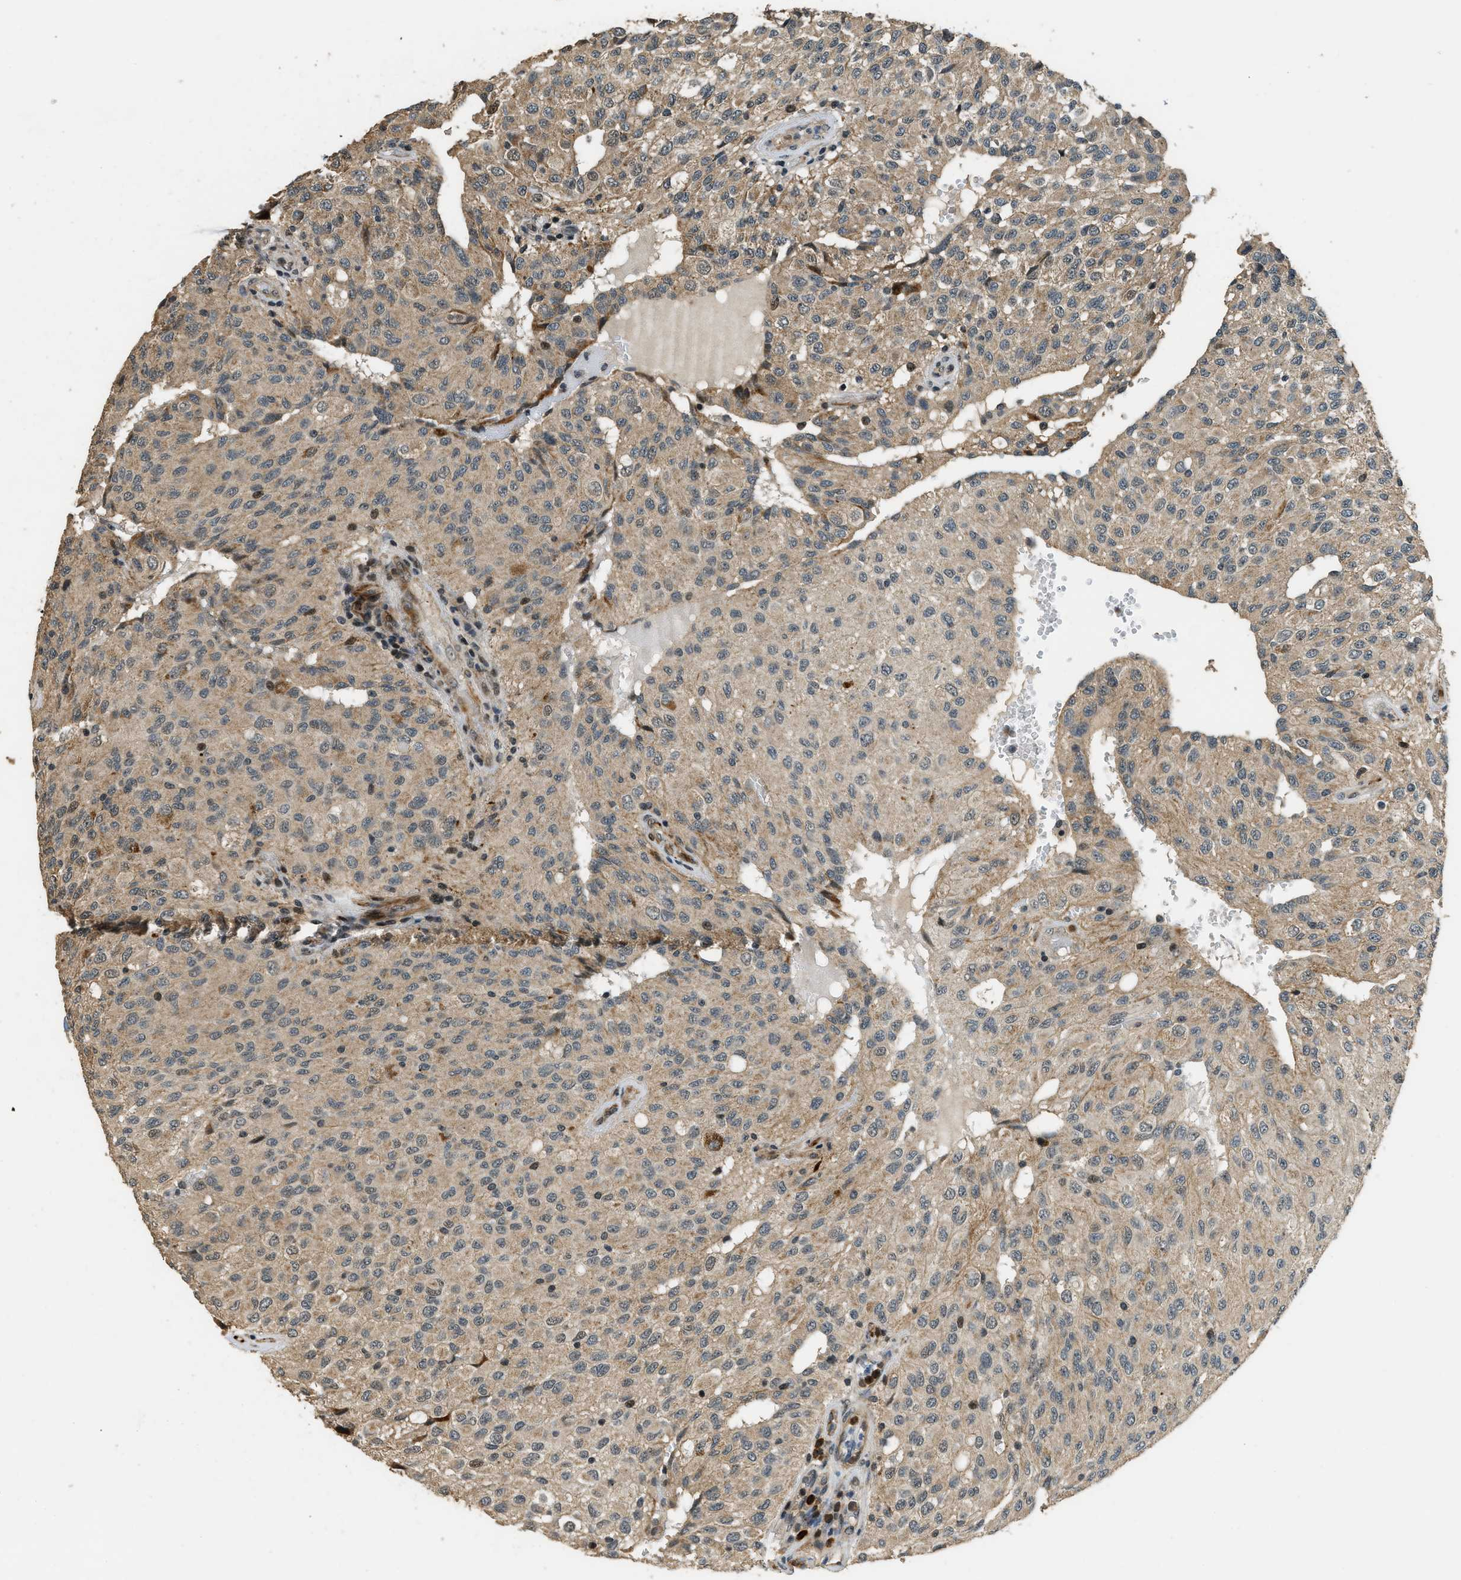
{"staining": {"intensity": "weak", "quantity": ">75%", "location": "cytoplasmic/membranous"}, "tissue": "glioma", "cell_type": "Tumor cells", "image_type": "cancer", "snomed": [{"axis": "morphology", "description": "Glioma, malignant, High grade"}, {"axis": "topography", "description": "Brain"}], "caption": "Malignant glioma (high-grade) was stained to show a protein in brown. There is low levels of weak cytoplasmic/membranous positivity in approximately >75% of tumor cells.", "gene": "MED21", "patient": {"sex": "male", "age": 32}}